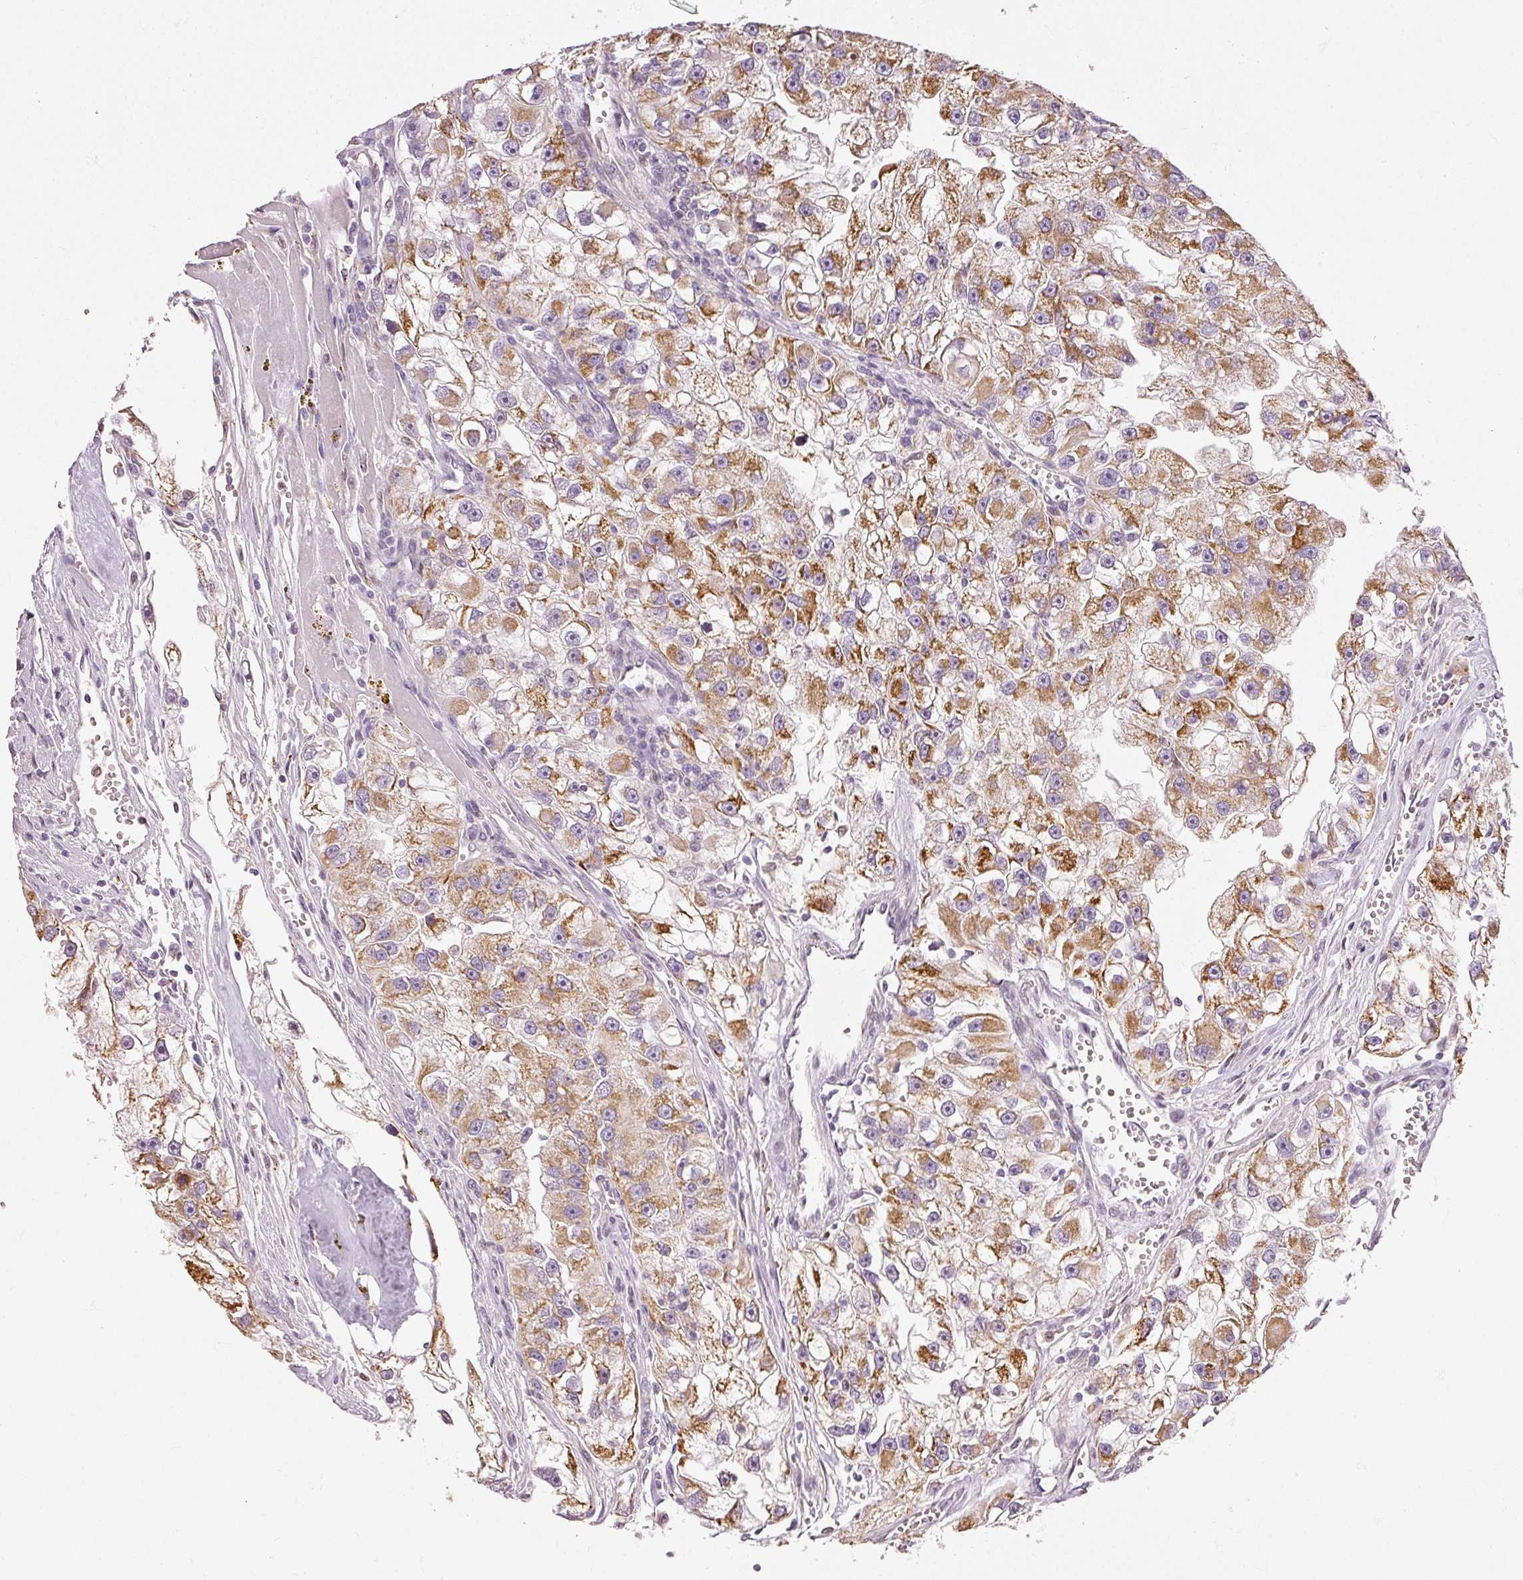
{"staining": {"intensity": "strong", "quantity": ">75%", "location": "cytoplasmic/membranous"}, "tissue": "renal cancer", "cell_type": "Tumor cells", "image_type": "cancer", "snomed": [{"axis": "morphology", "description": "Adenocarcinoma, NOS"}, {"axis": "topography", "description": "Kidney"}], "caption": "Adenocarcinoma (renal) was stained to show a protein in brown. There is high levels of strong cytoplasmic/membranous positivity in about >75% of tumor cells.", "gene": "MTHFD1L", "patient": {"sex": "male", "age": 63}}